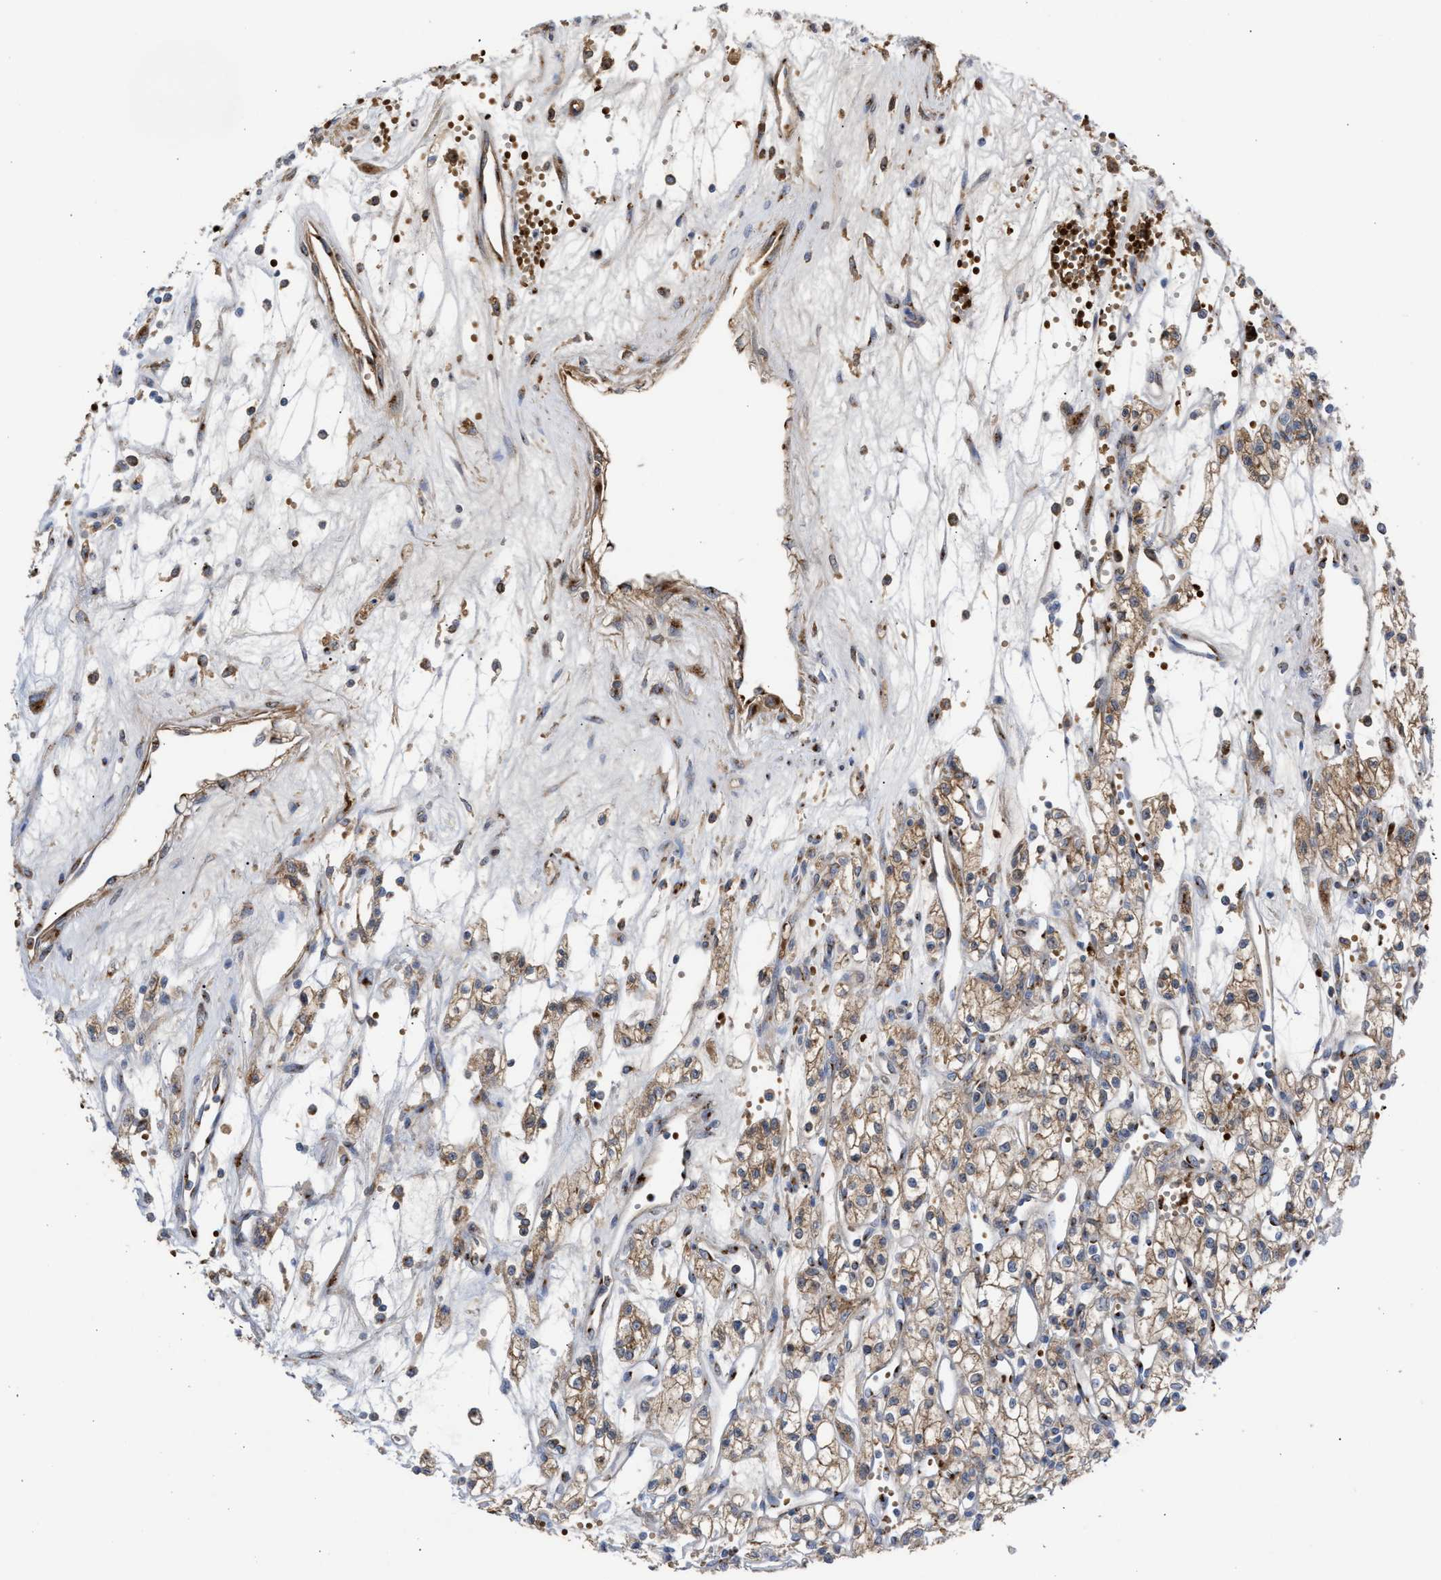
{"staining": {"intensity": "moderate", "quantity": ">75%", "location": "cytoplasmic/membranous"}, "tissue": "renal cancer", "cell_type": "Tumor cells", "image_type": "cancer", "snomed": [{"axis": "morphology", "description": "Adenocarcinoma, NOS"}, {"axis": "topography", "description": "Kidney"}], "caption": "IHC (DAB (3,3'-diaminobenzidine)) staining of renal cancer (adenocarcinoma) reveals moderate cytoplasmic/membranous protein staining in approximately >75% of tumor cells. (DAB = brown stain, brightfield microscopy at high magnification).", "gene": "CCL2", "patient": {"sex": "male", "age": 59}}